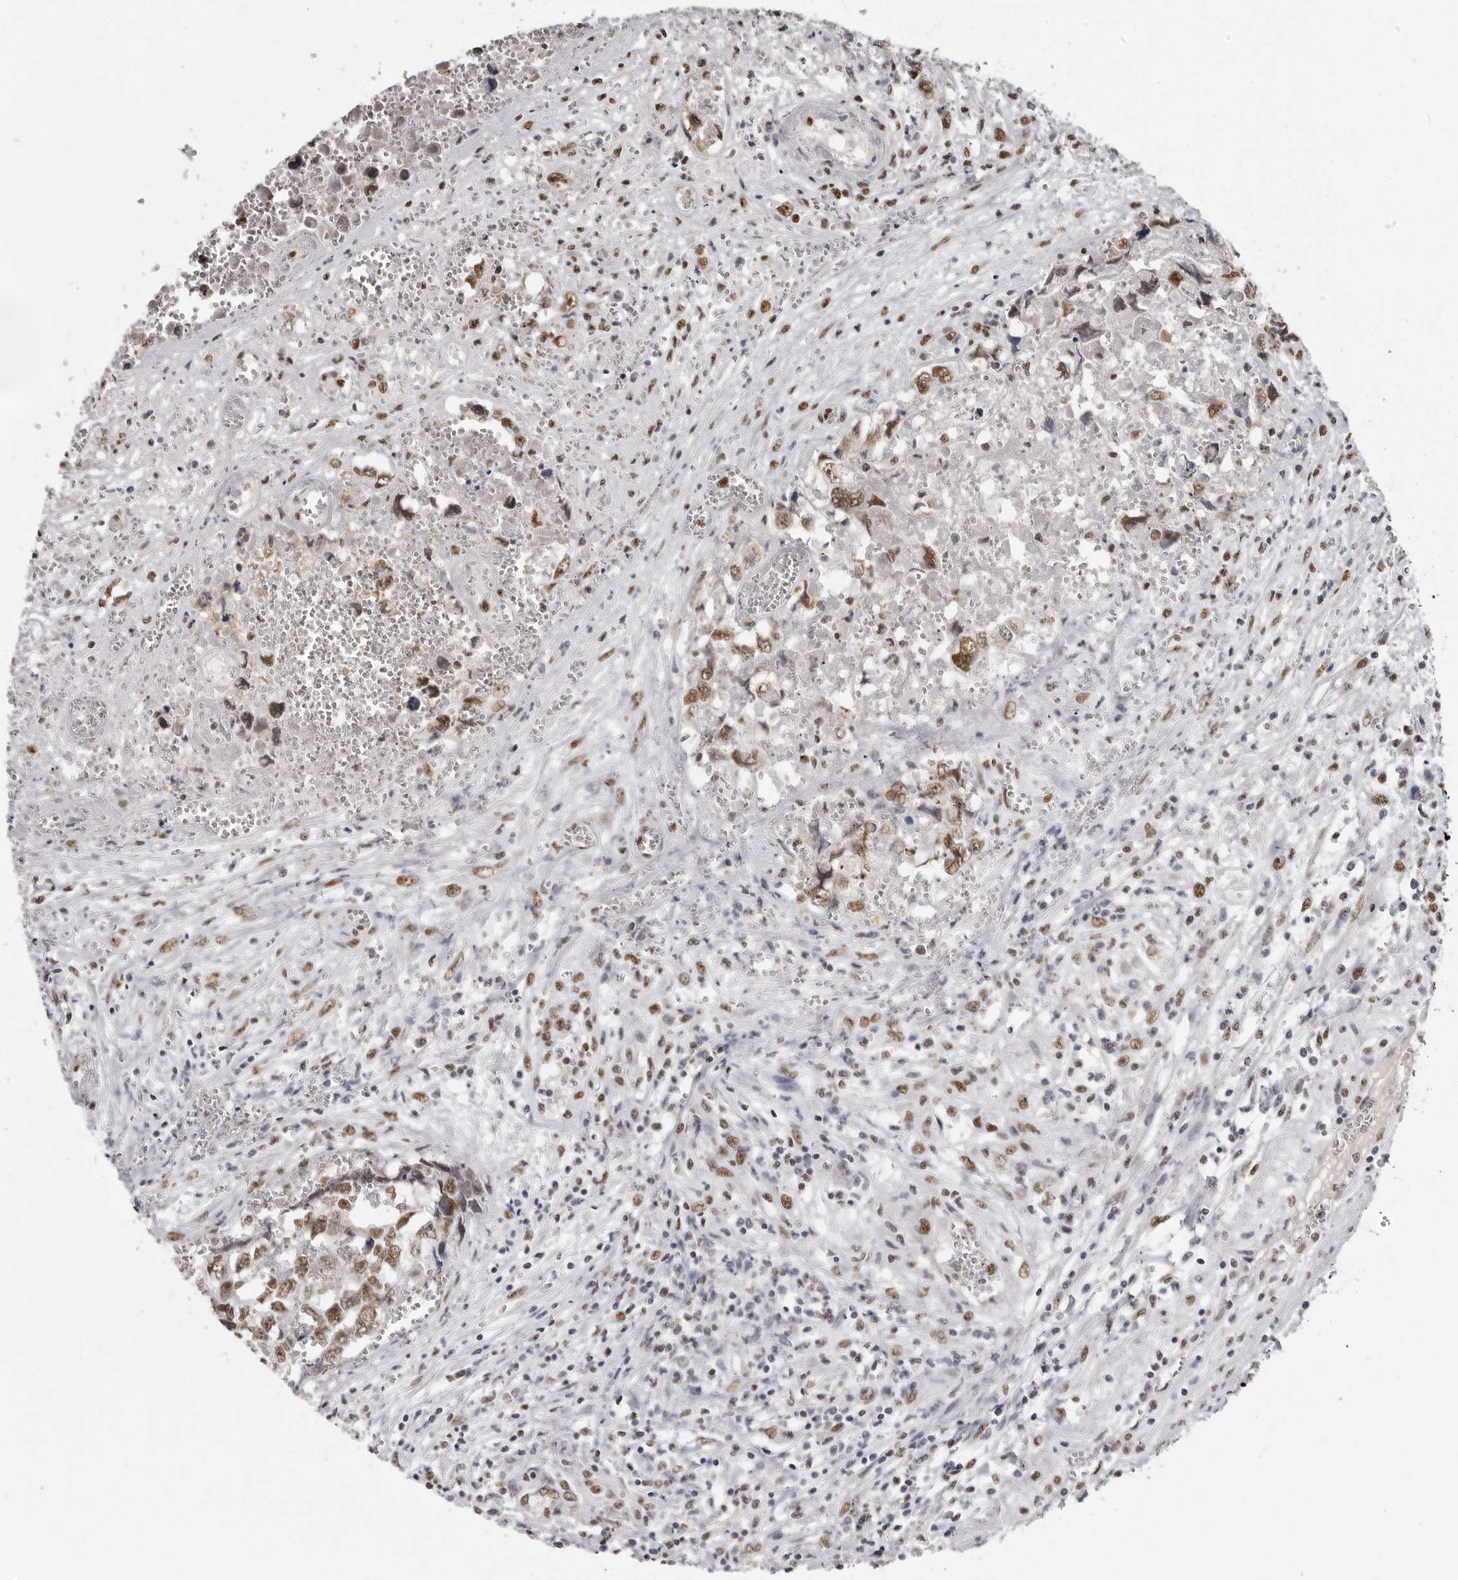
{"staining": {"intensity": "moderate", "quantity": ">75%", "location": "nuclear"}, "tissue": "testis cancer", "cell_type": "Tumor cells", "image_type": "cancer", "snomed": [{"axis": "morphology", "description": "Carcinoma, Embryonal, NOS"}, {"axis": "topography", "description": "Testis"}], "caption": "Immunohistochemistry (IHC) of human testis embryonal carcinoma shows medium levels of moderate nuclear expression in approximately >75% of tumor cells.", "gene": "SCAF4", "patient": {"sex": "male", "age": 31}}